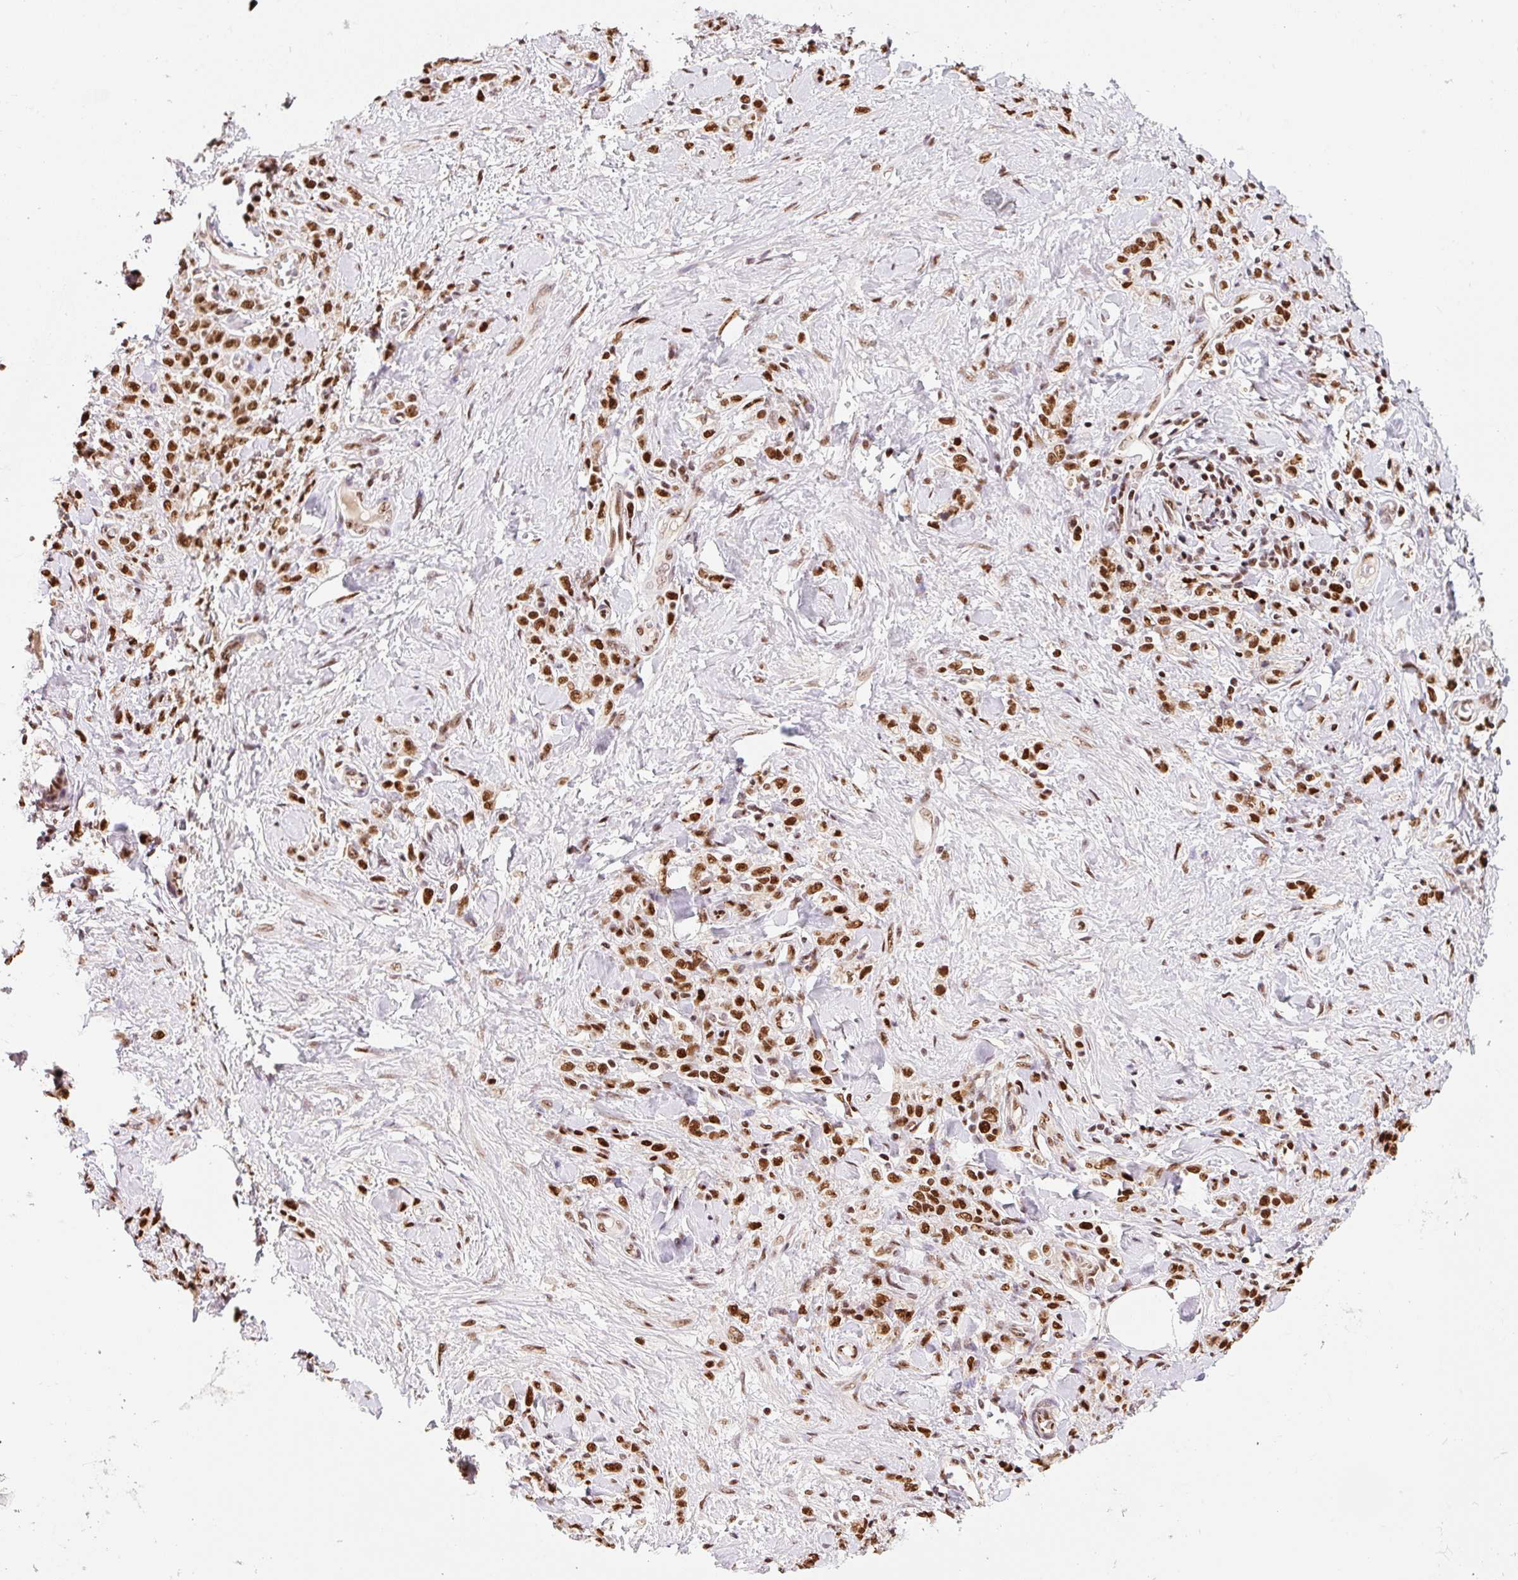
{"staining": {"intensity": "strong", "quantity": ">75%", "location": "nuclear"}, "tissue": "stomach cancer", "cell_type": "Tumor cells", "image_type": "cancer", "snomed": [{"axis": "morphology", "description": "Normal tissue, NOS"}, {"axis": "morphology", "description": "Adenocarcinoma, NOS"}, {"axis": "topography", "description": "Stomach"}], "caption": "Immunohistochemical staining of stomach cancer (adenocarcinoma) demonstrates high levels of strong nuclear expression in about >75% of tumor cells. (DAB (3,3'-diaminobenzidine) = brown stain, brightfield microscopy at high magnification).", "gene": "GPR139", "patient": {"sex": "male", "age": 82}}